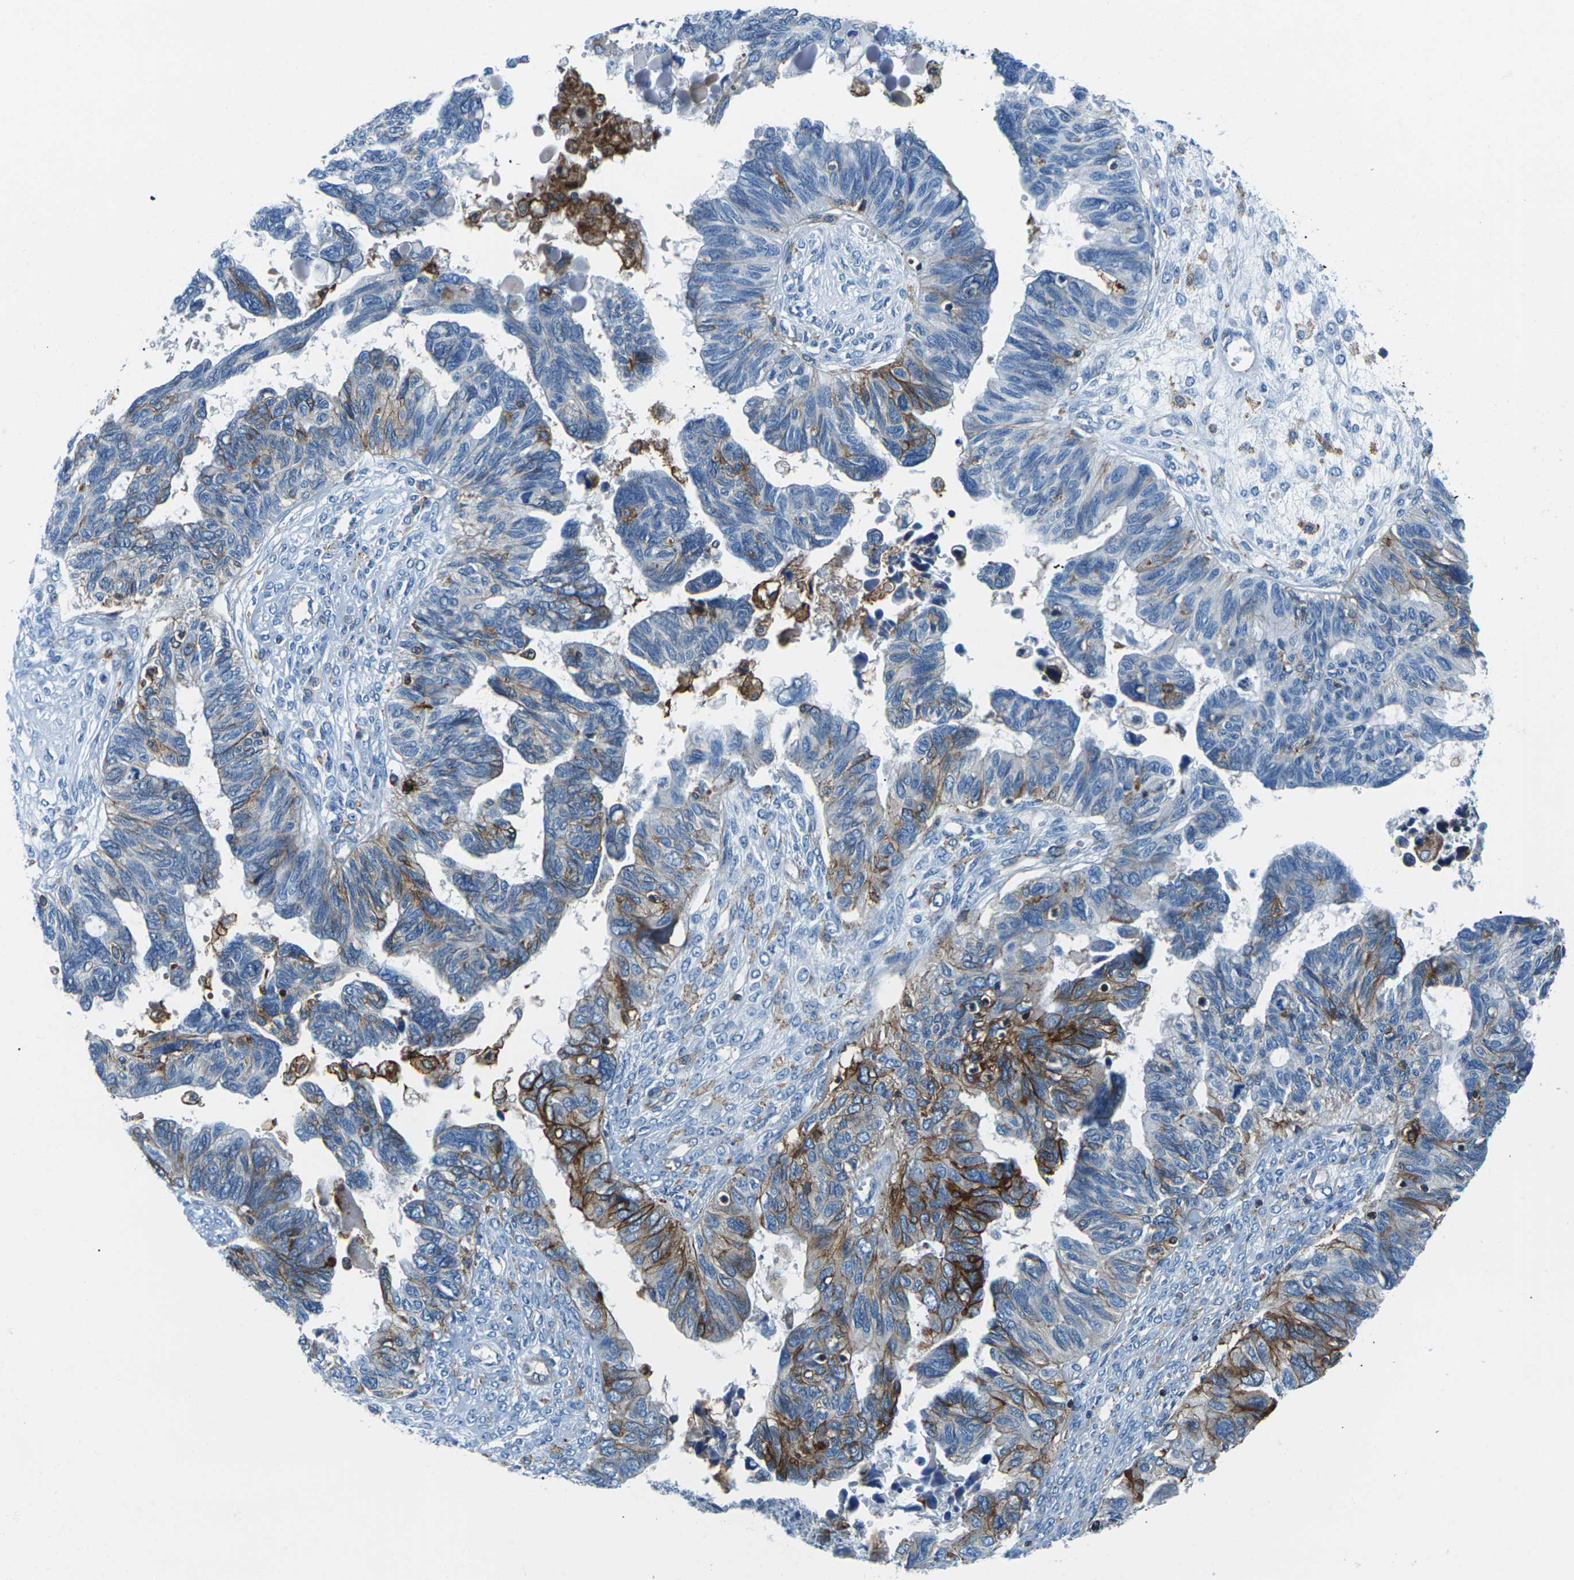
{"staining": {"intensity": "strong", "quantity": "25%-75%", "location": "cytoplasmic/membranous"}, "tissue": "ovarian cancer", "cell_type": "Tumor cells", "image_type": "cancer", "snomed": [{"axis": "morphology", "description": "Cystadenocarcinoma, serous, NOS"}, {"axis": "topography", "description": "Ovary"}], "caption": "Strong cytoplasmic/membranous staining is present in approximately 25%-75% of tumor cells in serous cystadenocarcinoma (ovarian).", "gene": "SOCS4", "patient": {"sex": "female", "age": 79}}